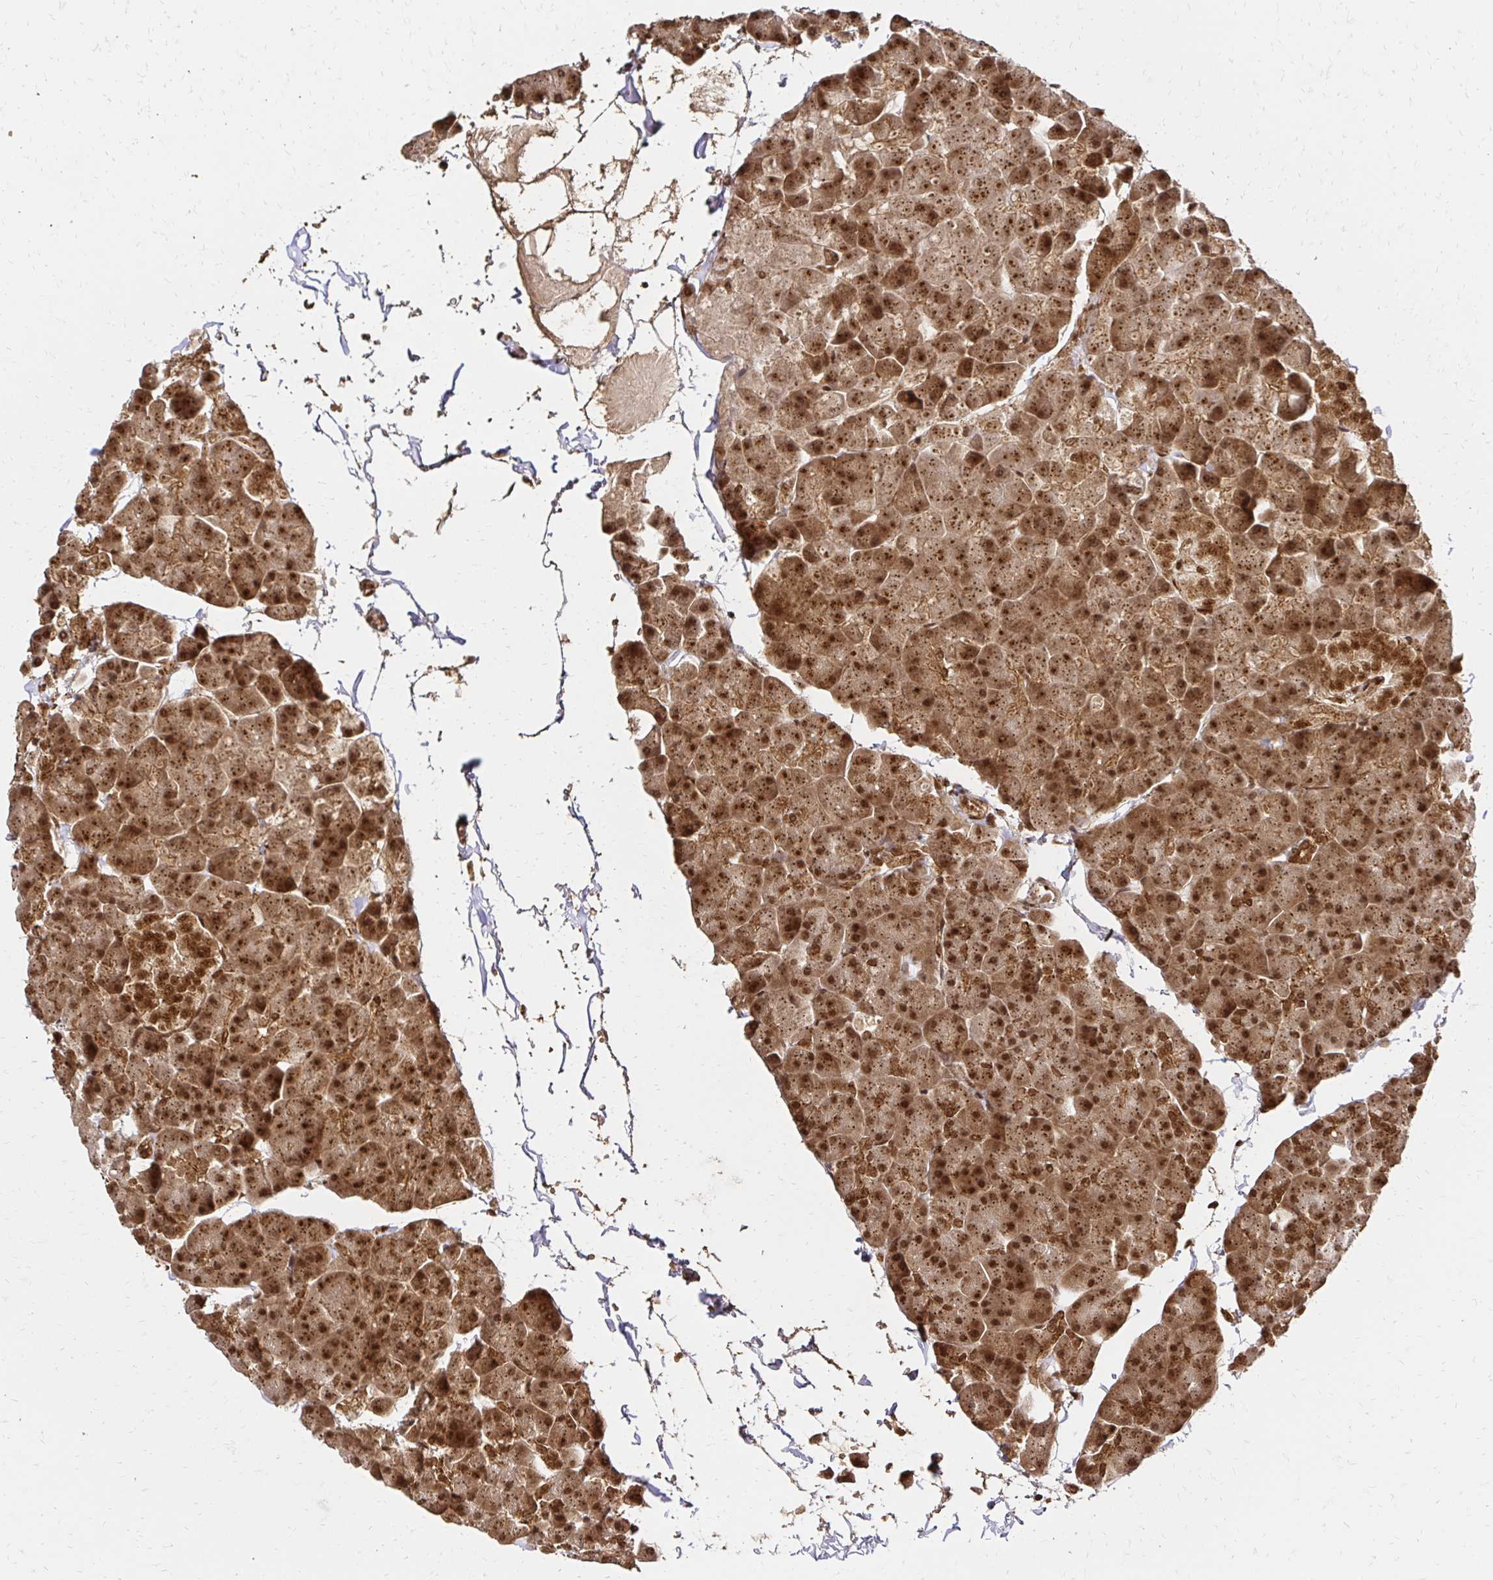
{"staining": {"intensity": "strong", "quantity": ">75%", "location": "cytoplasmic/membranous,nuclear"}, "tissue": "pancreas", "cell_type": "Exocrine glandular cells", "image_type": "normal", "snomed": [{"axis": "morphology", "description": "Normal tissue, NOS"}, {"axis": "topography", "description": "Pancreas"}], "caption": "Immunohistochemical staining of benign pancreas displays high levels of strong cytoplasmic/membranous,nuclear staining in approximately >75% of exocrine glandular cells. Nuclei are stained in blue.", "gene": "GLYR1", "patient": {"sex": "male", "age": 35}}